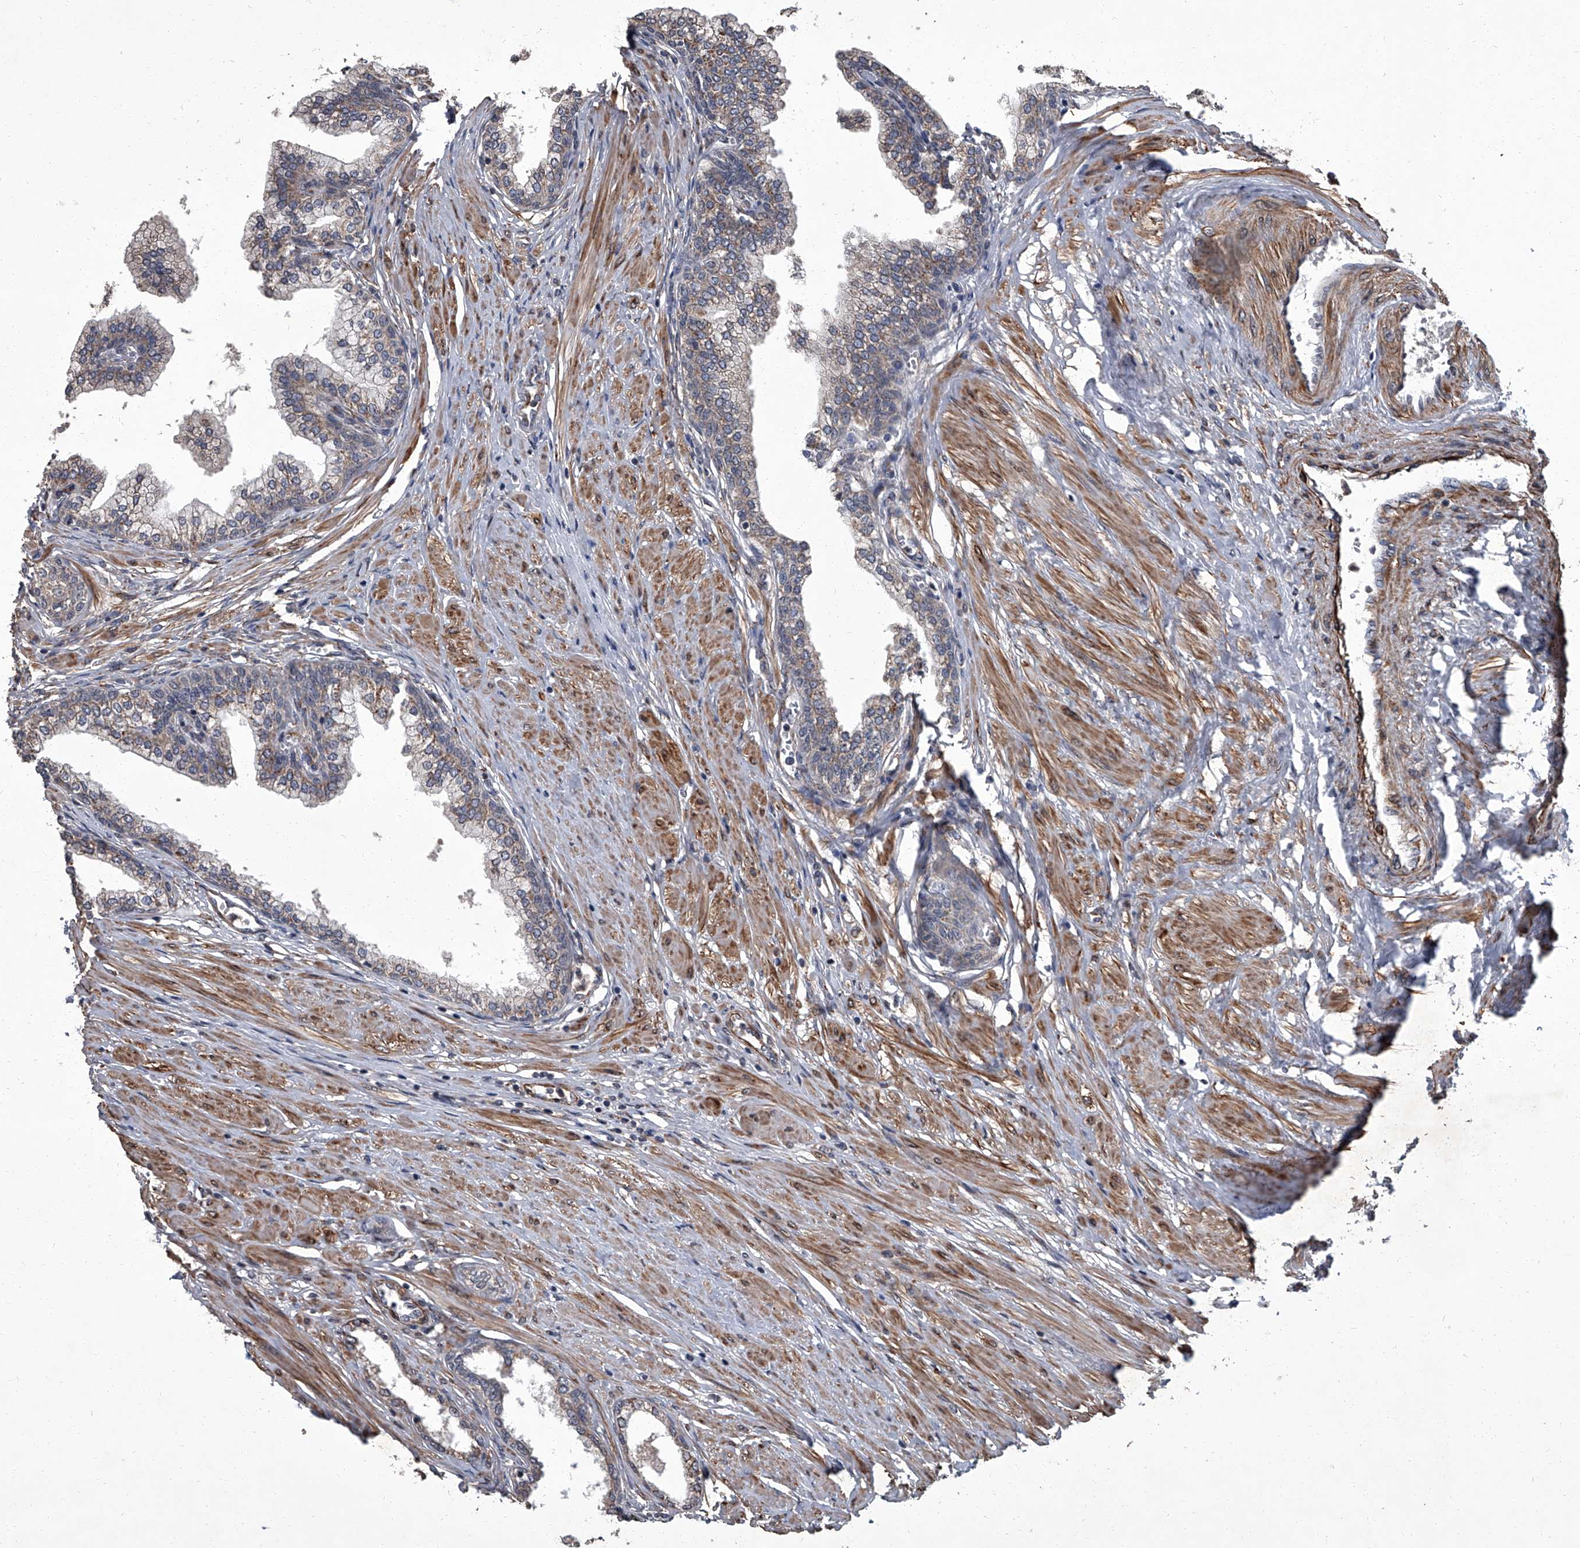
{"staining": {"intensity": "weak", "quantity": ">75%", "location": "cytoplasmic/membranous"}, "tissue": "prostate", "cell_type": "Glandular cells", "image_type": "normal", "snomed": [{"axis": "morphology", "description": "Normal tissue, NOS"}, {"axis": "morphology", "description": "Urothelial carcinoma, Low grade"}, {"axis": "topography", "description": "Urinary bladder"}, {"axis": "topography", "description": "Prostate"}], "caption": "DAB immunohistochemical staining of normal prostate demonstrates weak cytoplasmic/membranous protein staining in about >75% of glandular cells.", "gene": "SIRT4", "patient": {"sex": "male", "age": 60}}